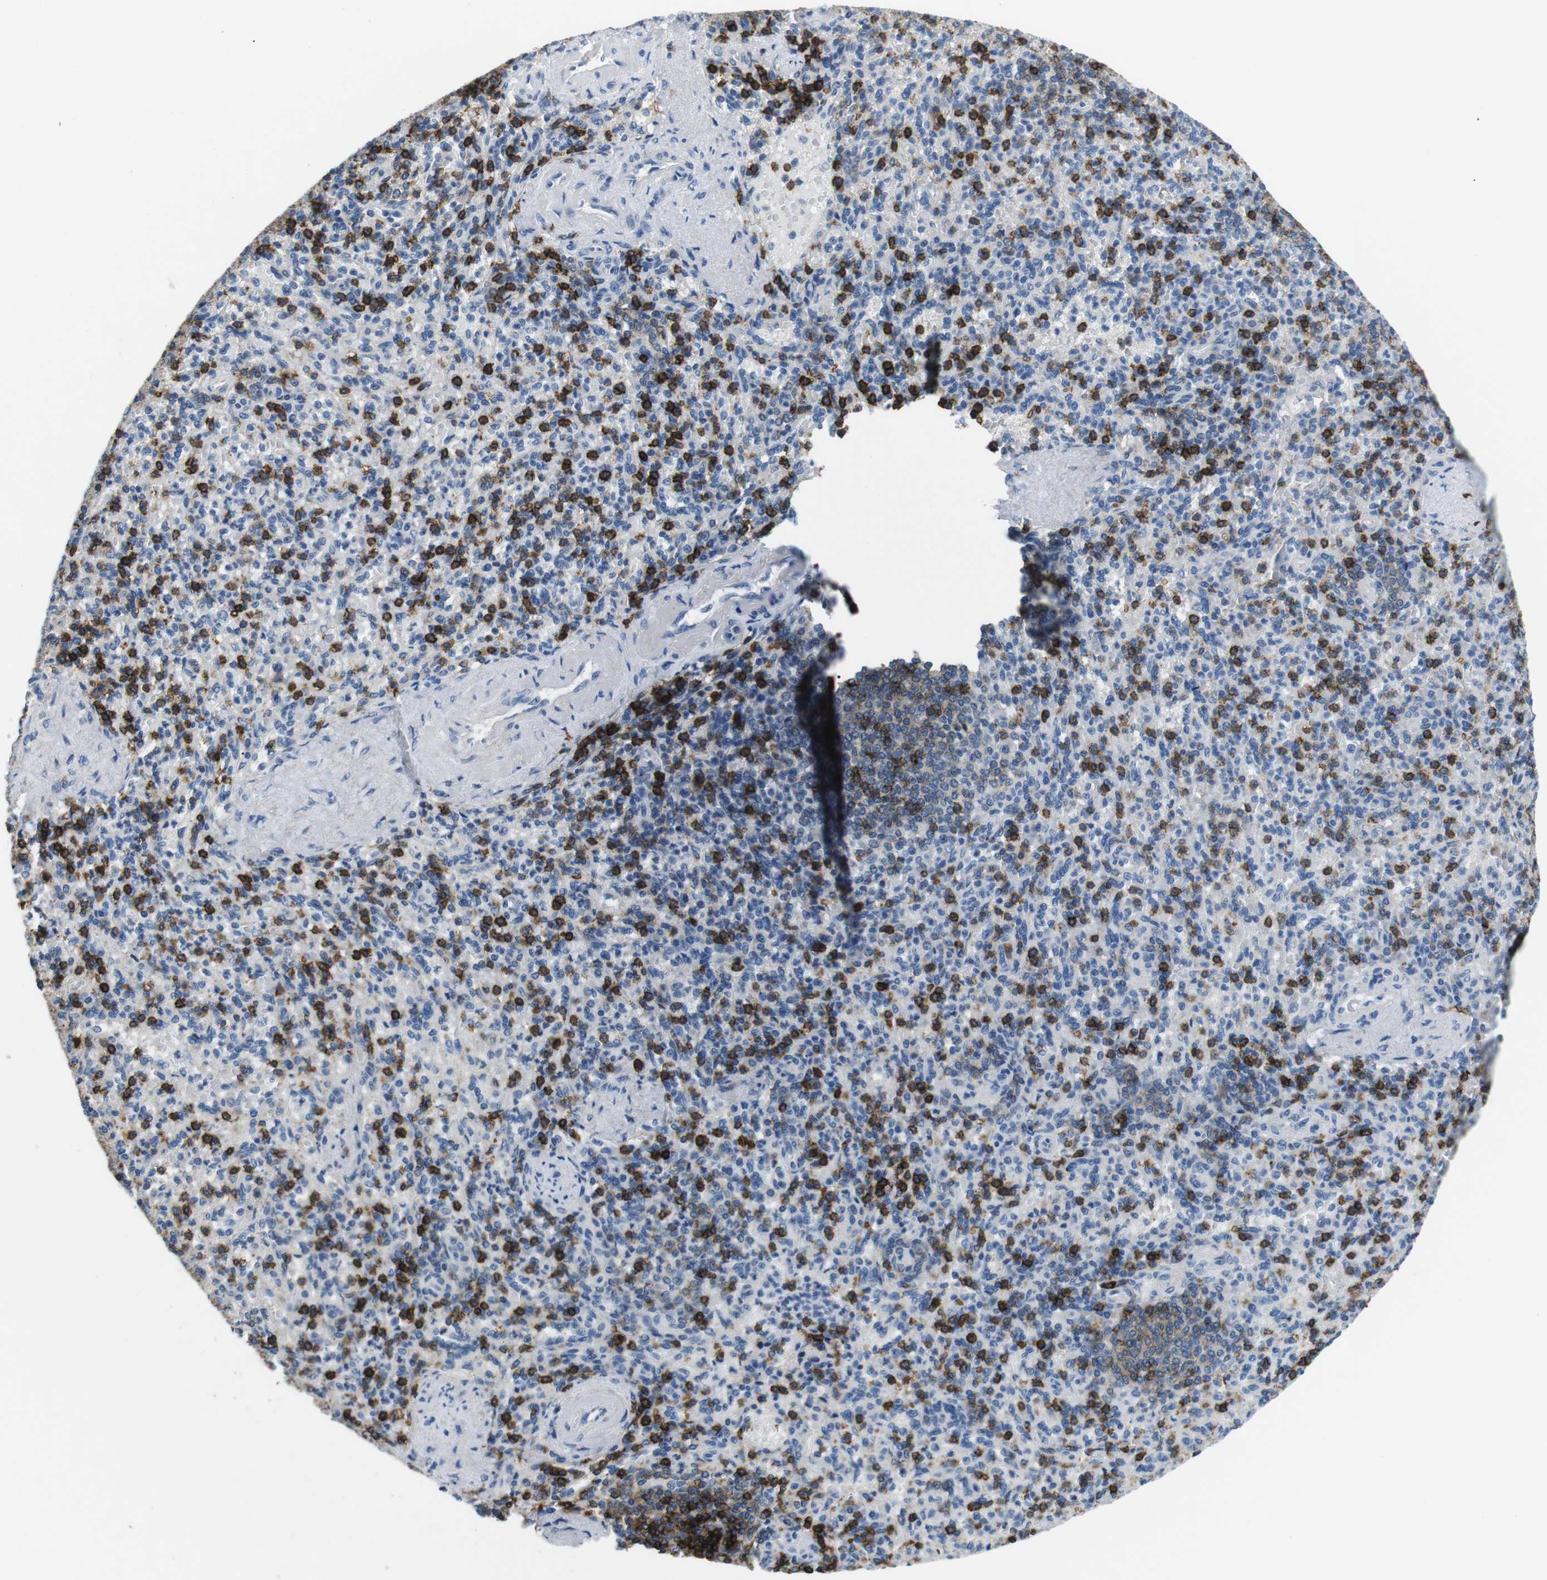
{"staining": {"intensity": "strong", "quantity": "25%-75%", "location": "cytoplasmic/membranous"}, "tissue": "spleen", "cell_type": "Cells in red pulp", "image_type": "normal", "snomed": [{"axis": "morphology", "description": "Normal tissue, NOS"}, {"axis": "topography", "description": "Spleen"}], "caption": "IHC photomicrograph of normal spleen stained for a protein (brown), which reveals high levels of strong cytoplasmic/membranous positivity in about 25%-75% of cells in red pulp.", "gene": "CD6", "patient": {"sex": "female", "age": 74}}